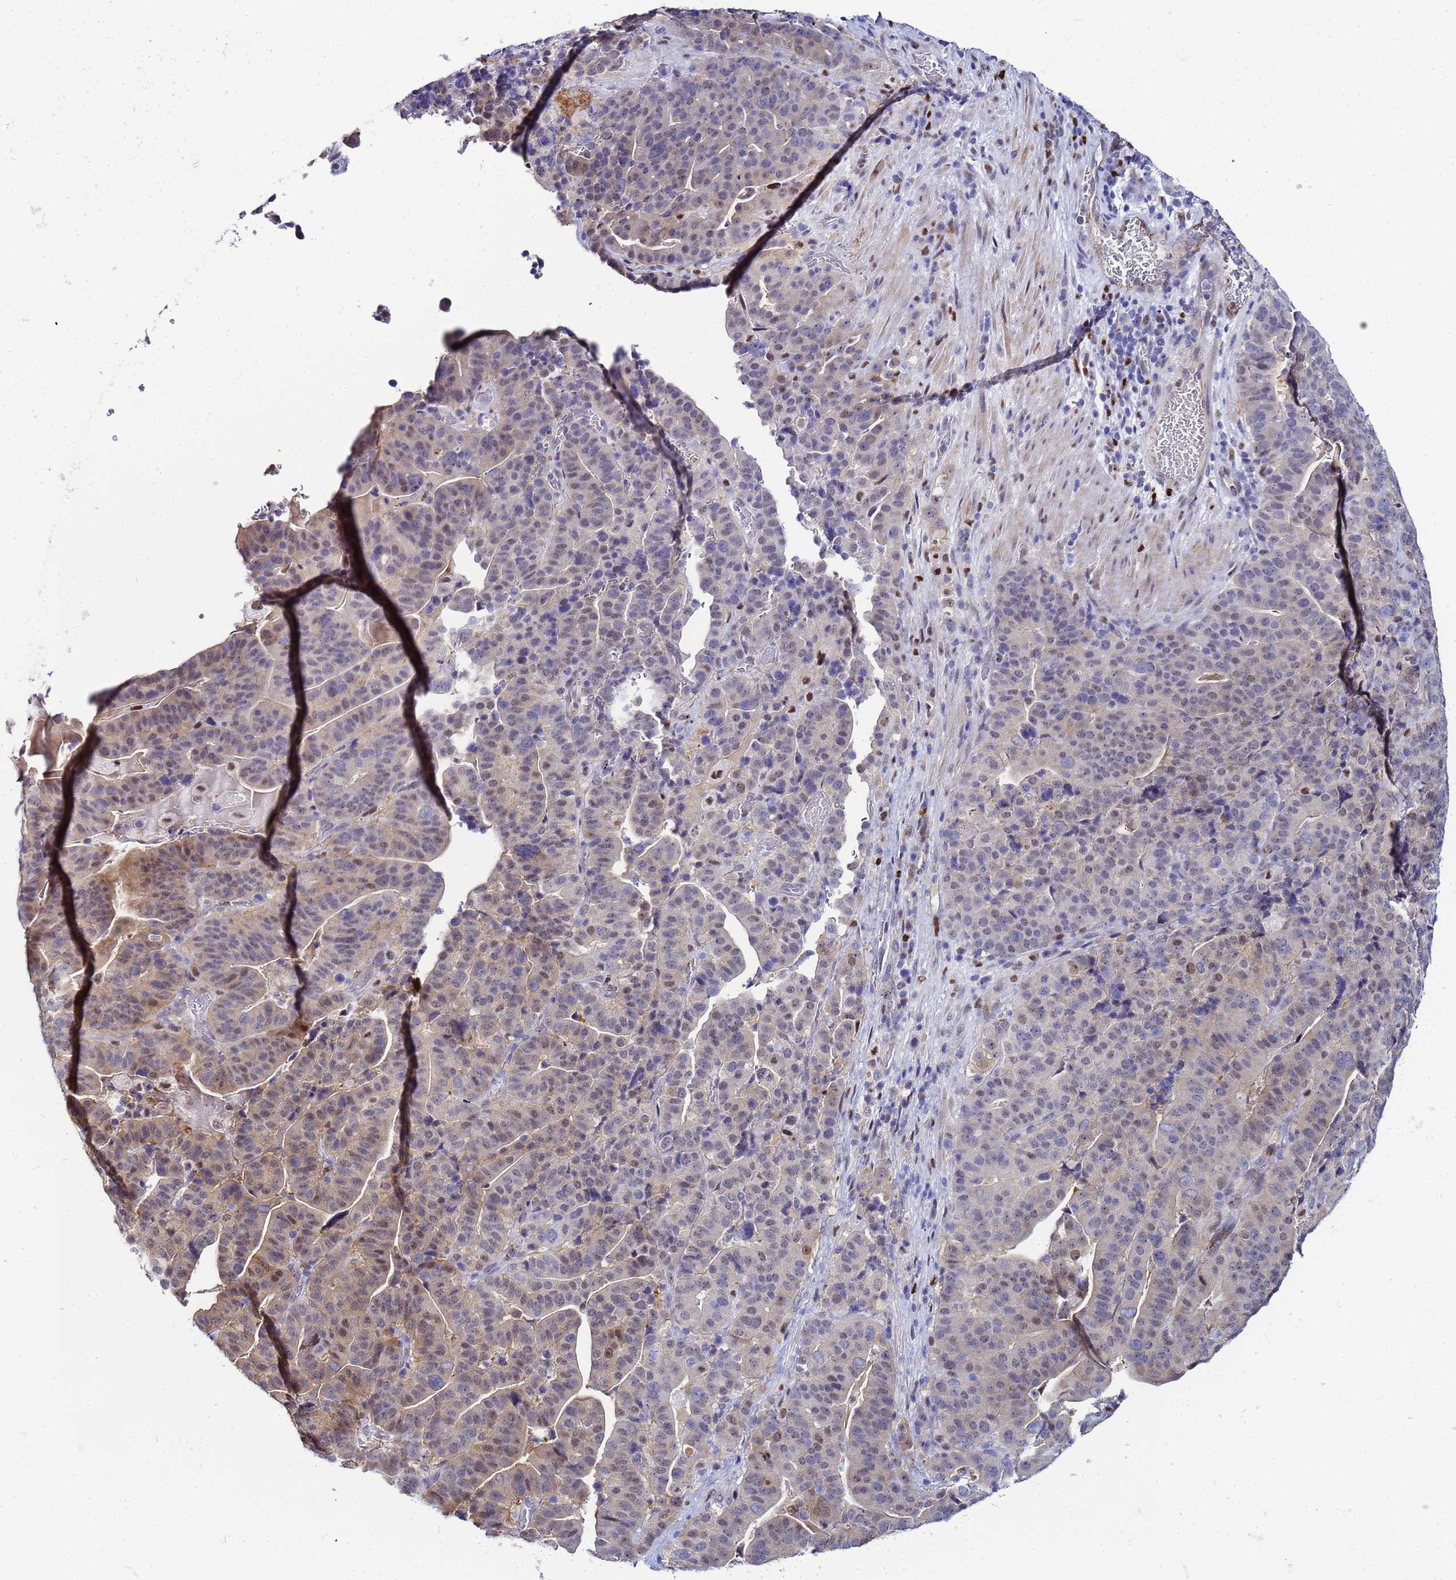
{"staining": {"intensity": "moderate", "quantity": "<25%", "location": "cytoplasmic/membranous,nuclear"}, "tissue": "stomach cancer", "cell_type": "Tumor cells", "image_type": "cancer", "snomed": [{"axis": "morphology", "description": "Adenocarcinoma, NOS"}, {"axis": "topography", "description": "Stomach"}], "caption": "There is low levels of moderate cytoplasmic/membranous and nuclear expression in tumor cells of stomach cancer, as demonstrated by immunohistochemical staining (brown color).", "gene": "SLC25A37", "patient": {"sex": "male", "age": 48}}